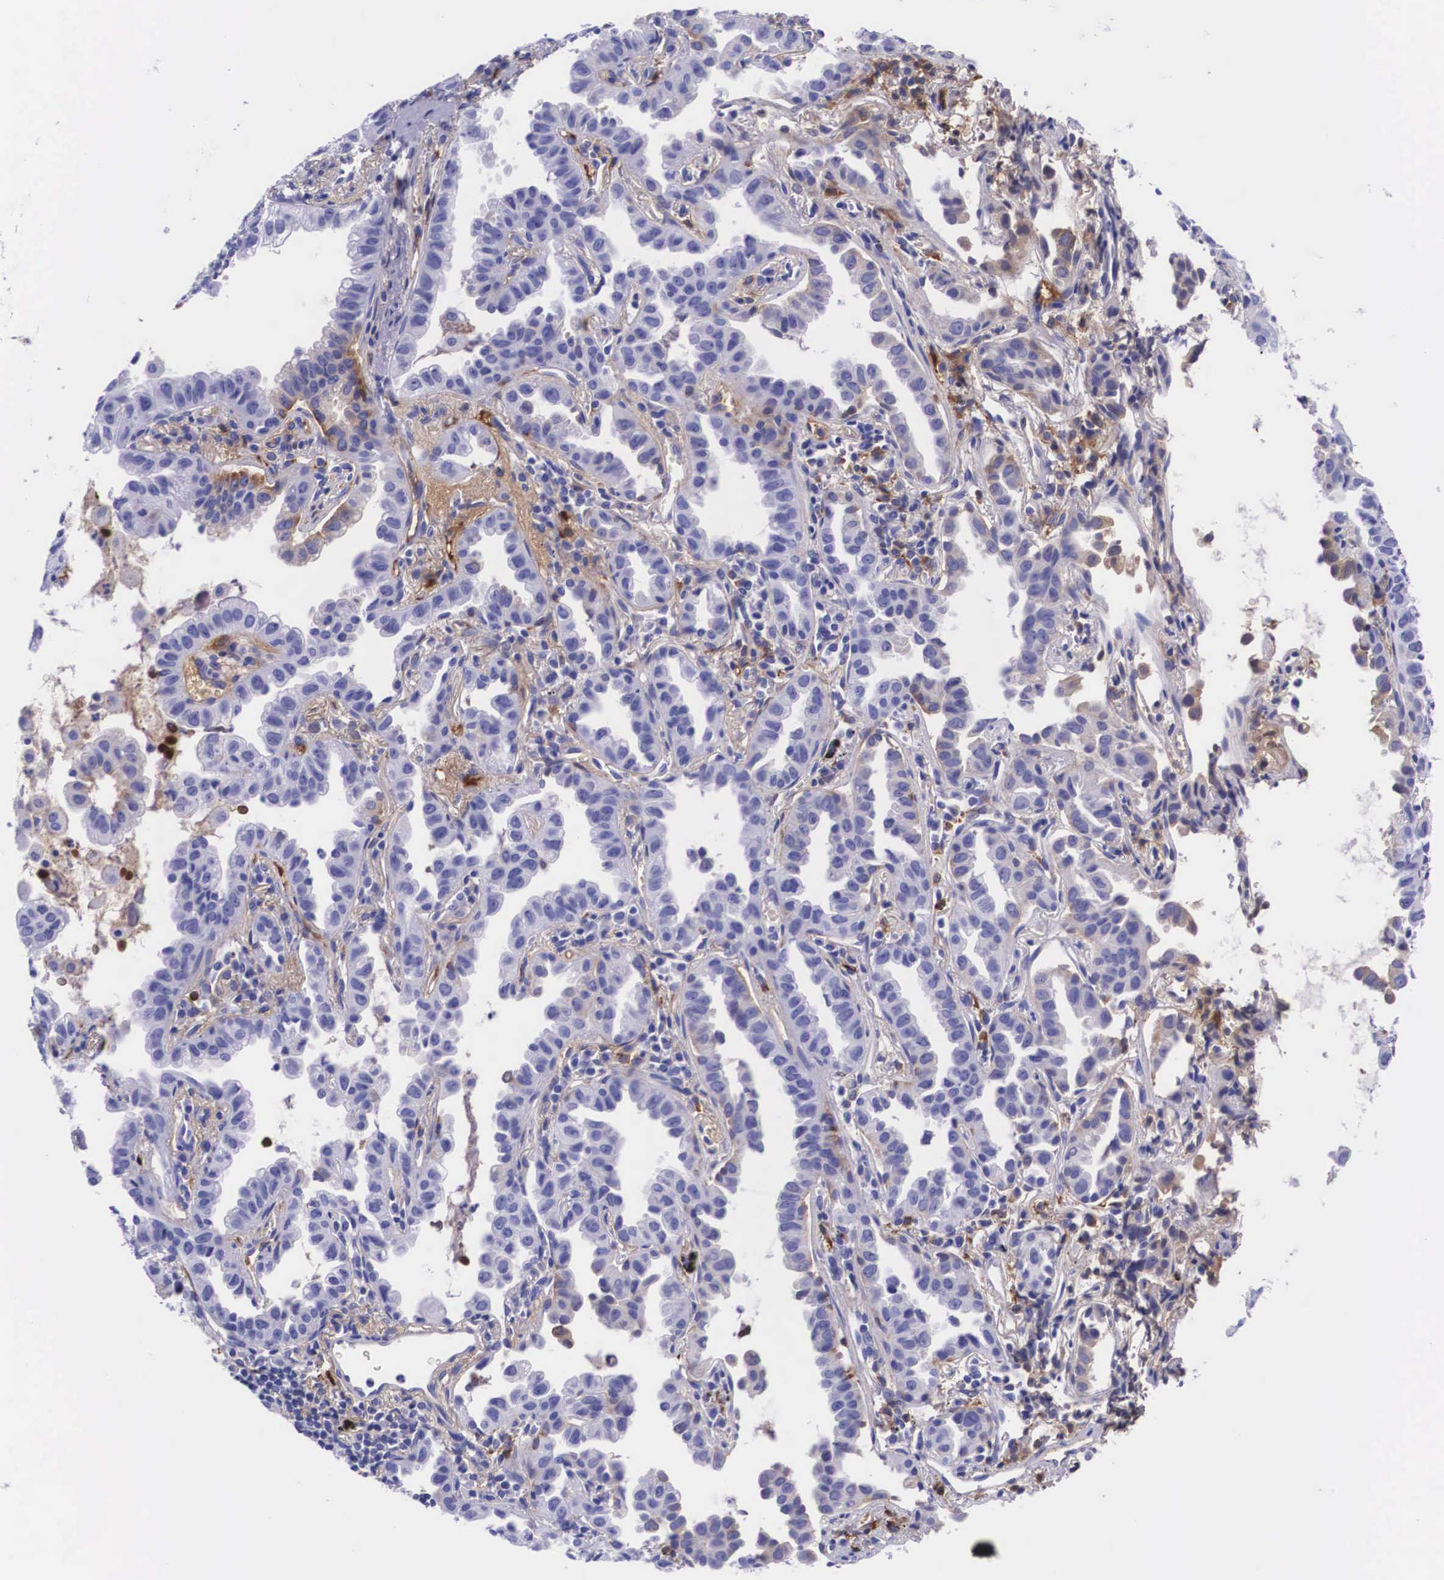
{"staining": {"intensity": "negative", "quantity": "none", "location": "none"}, "tissue": "lung cancer", "cell_type": "Tumor cells", "image_type": "cancer", "snomed": [{"axis": "morphology", "description": "Adenocarcinoma, NOS"}, {"axis": "topography", "description": "Lung"}], "caption": "Histopathology image shows no protein staining in tumor cells of lung adenocarcinoma tissue. (DAB (3,3'-diaminobenzidine) immunohistochemistry (IHC), high magnification).", "gene": "PLG", "patient": {"sex": "female", "age": 50}}